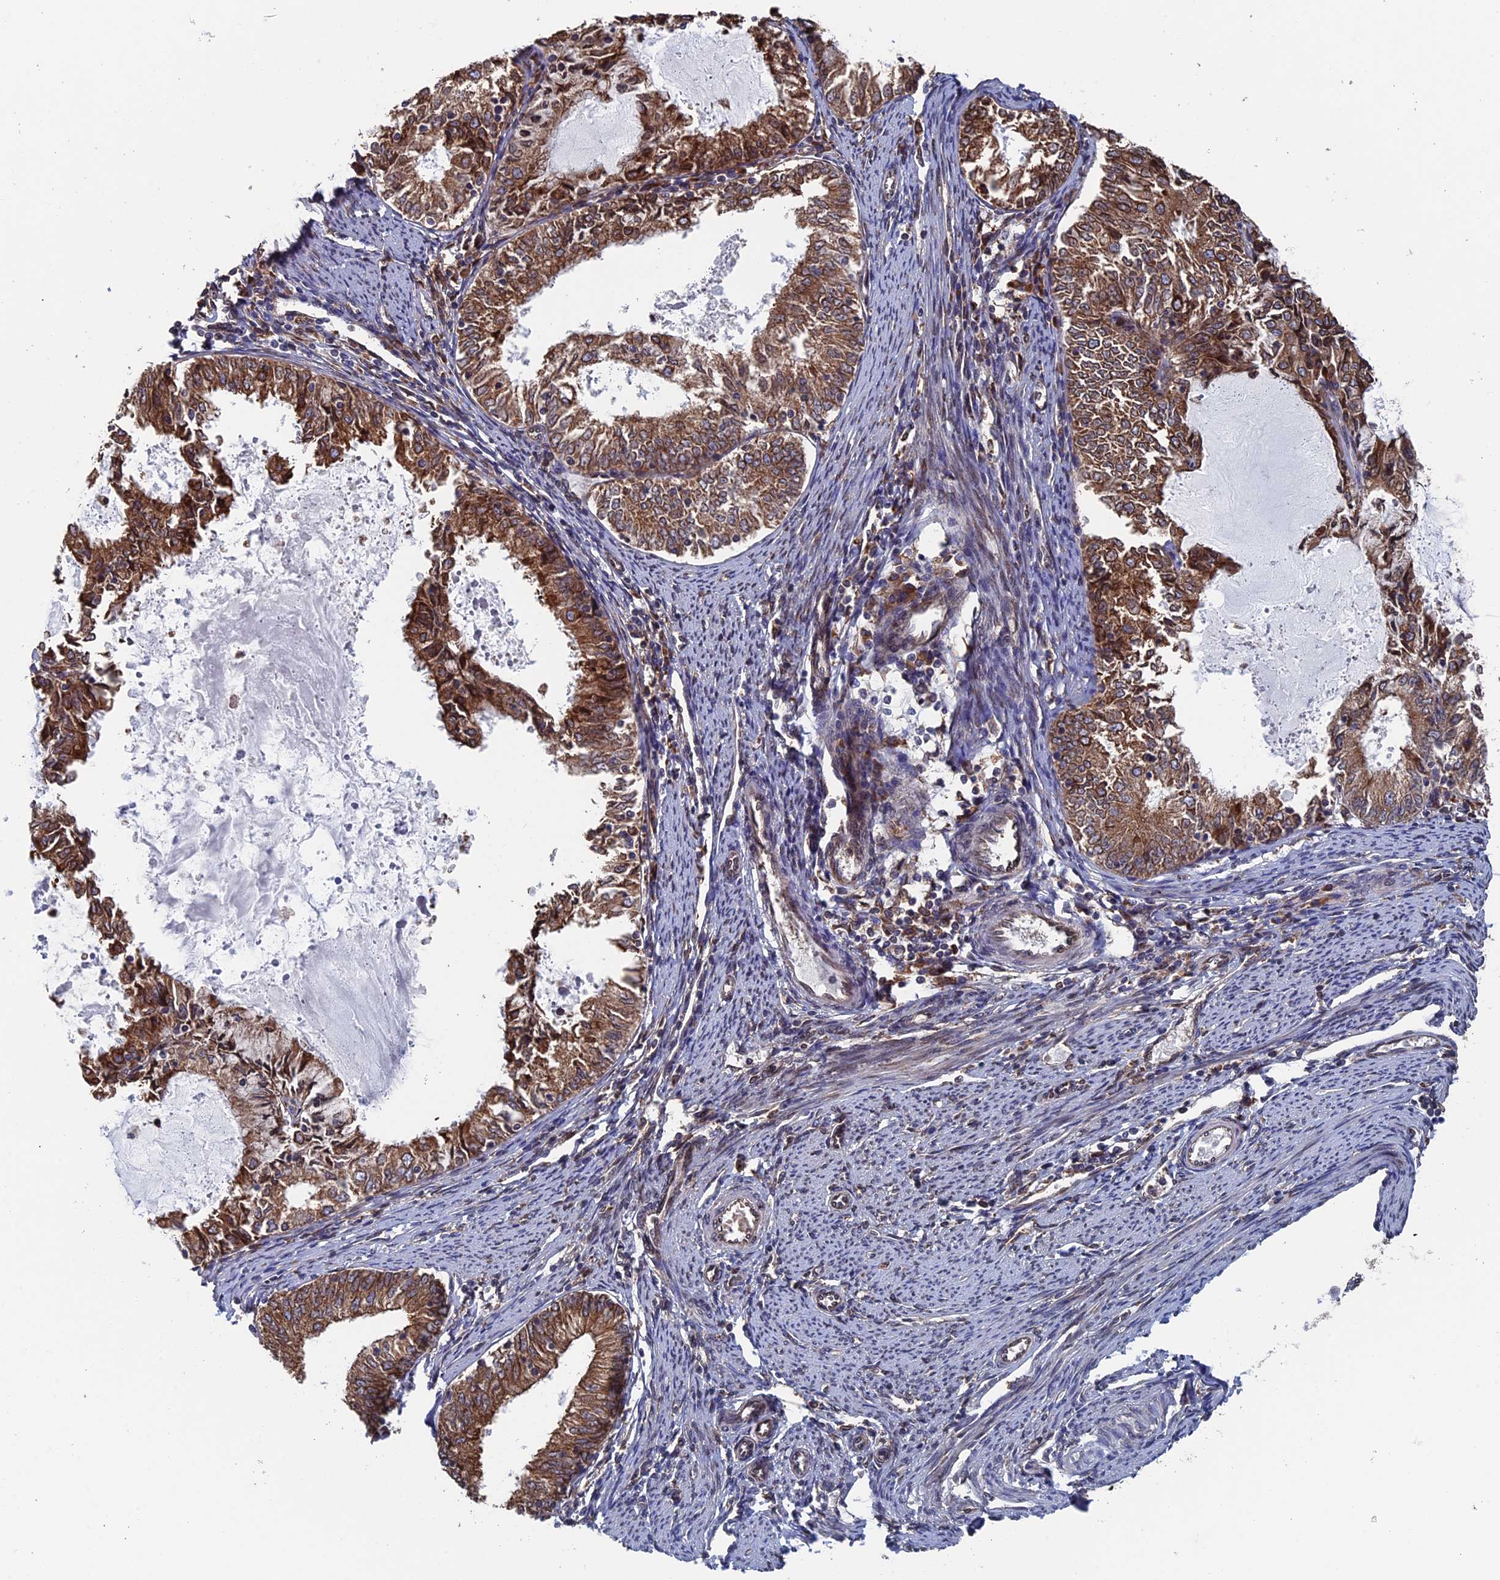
{"staining": {"intensity": "moderate", "quantity": ">75%", "location": "cytoplasmic/membranous"}, "tissue": "endometrial cancer", "cell_type": "Tumor cells", "image_type": "cancer", "snomed": [{"axis": "morphology", "description": "Adenocarcinoma, NOS"}, {"axis": "topography", "description": "Endometrium"}], "caption": "This image demonstrates immunohistochemistry staining of human endometrial cancer, with medium moderate cytoplasmic/membranous expression in about >75% of tumor cells.", "gene": "RPUSD1", "patient": {"sex": "female", "age": 57}}